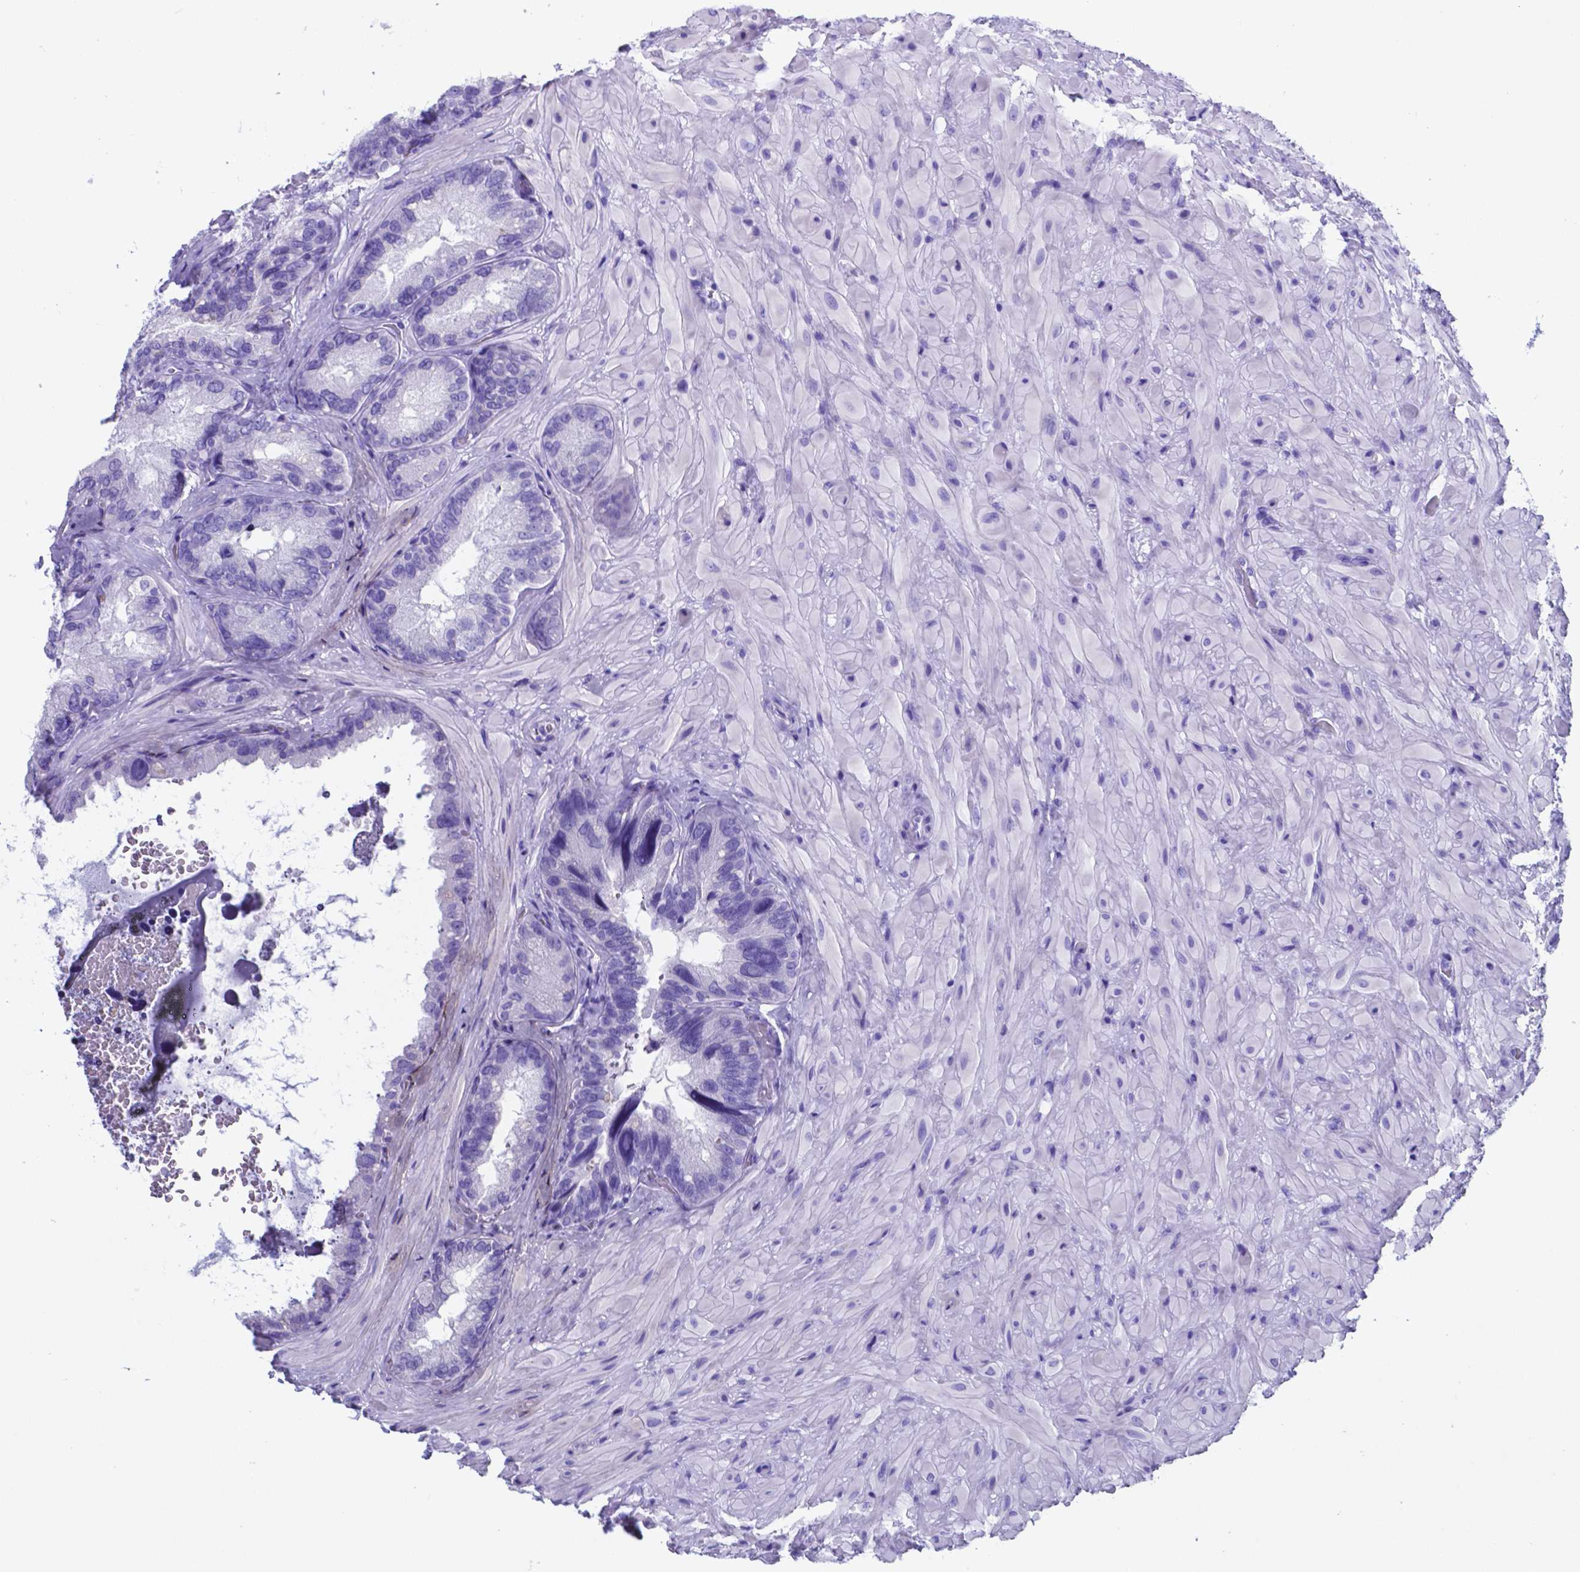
{"staining": {"intensity": "negative", "quantity": "none", "location": "none"}, "tissue": "seminal vesicle", "cell_type": "Glandular cells", "image_type": "normal", "snomed": [{"axis": "morphology", "description": "Normal tissue, NOS"}, {"axis": "topography", "description": "Seminal veicle"}], "caption": "High power microscopy micrograph of an immunohistochemistry (IHC) image of benign seminal vesicle, revealing no significant staining in glandular cells.", "gene": "DNAAF8", "patient": {"sex": "male", "age": 69}}